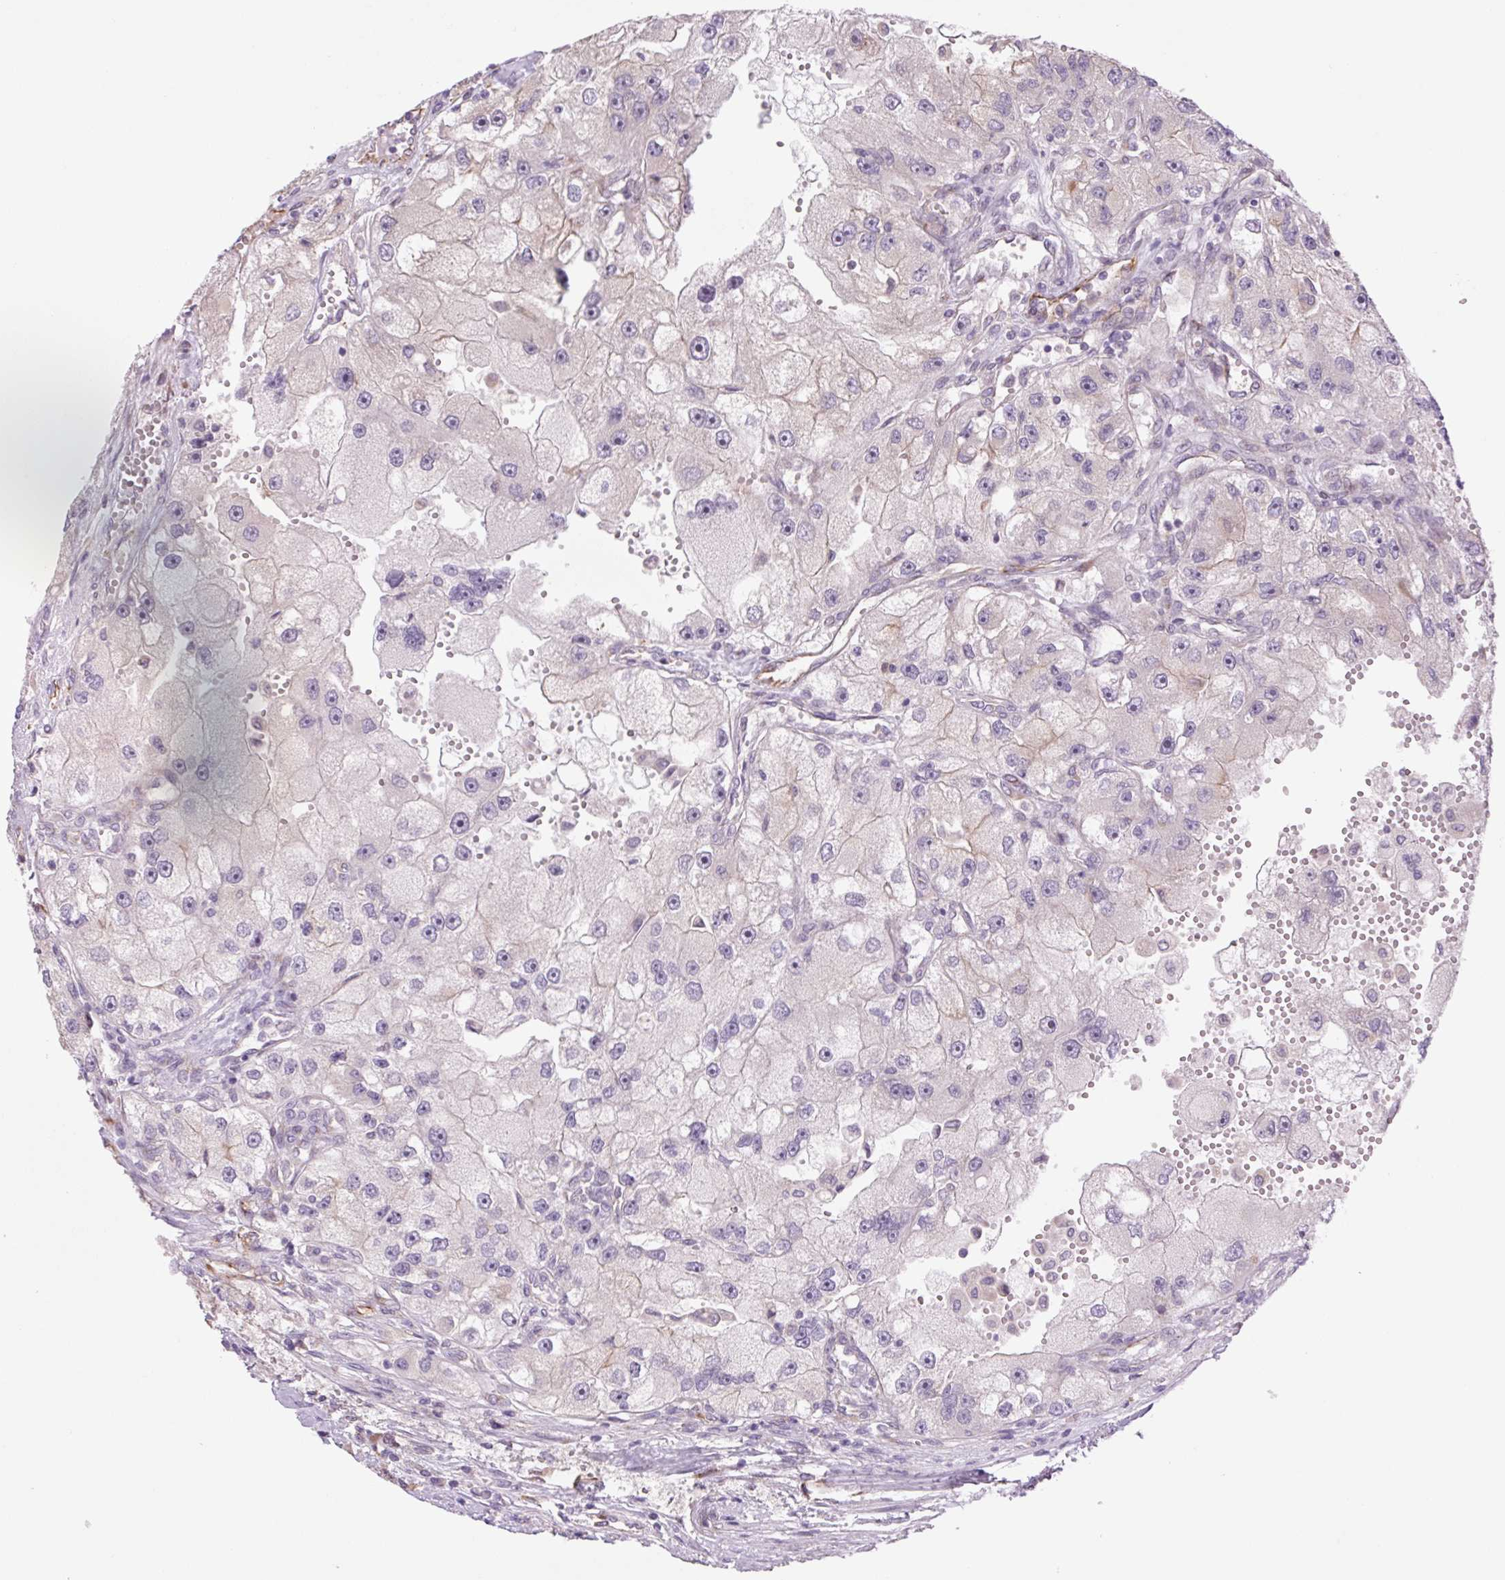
{"staining": {"intensity": "negative", "quantity": "none", "location": "none"}, "tissue": "renal cancer", "cell_type": "Tumor cells", "image_type": "cancer", "snomed": [{"axis": "morphology", "description": "Adenocarcinoma, NOS"}, {"axis": "topography", "description": "Kidney"}], "caption": "Immunohistochemical staining of human renal adenocarcinoma reveals no significant positivity in tumor cells.", "gene": "PLA2G4A", "patient": {"sex": "male", "age": 63}}